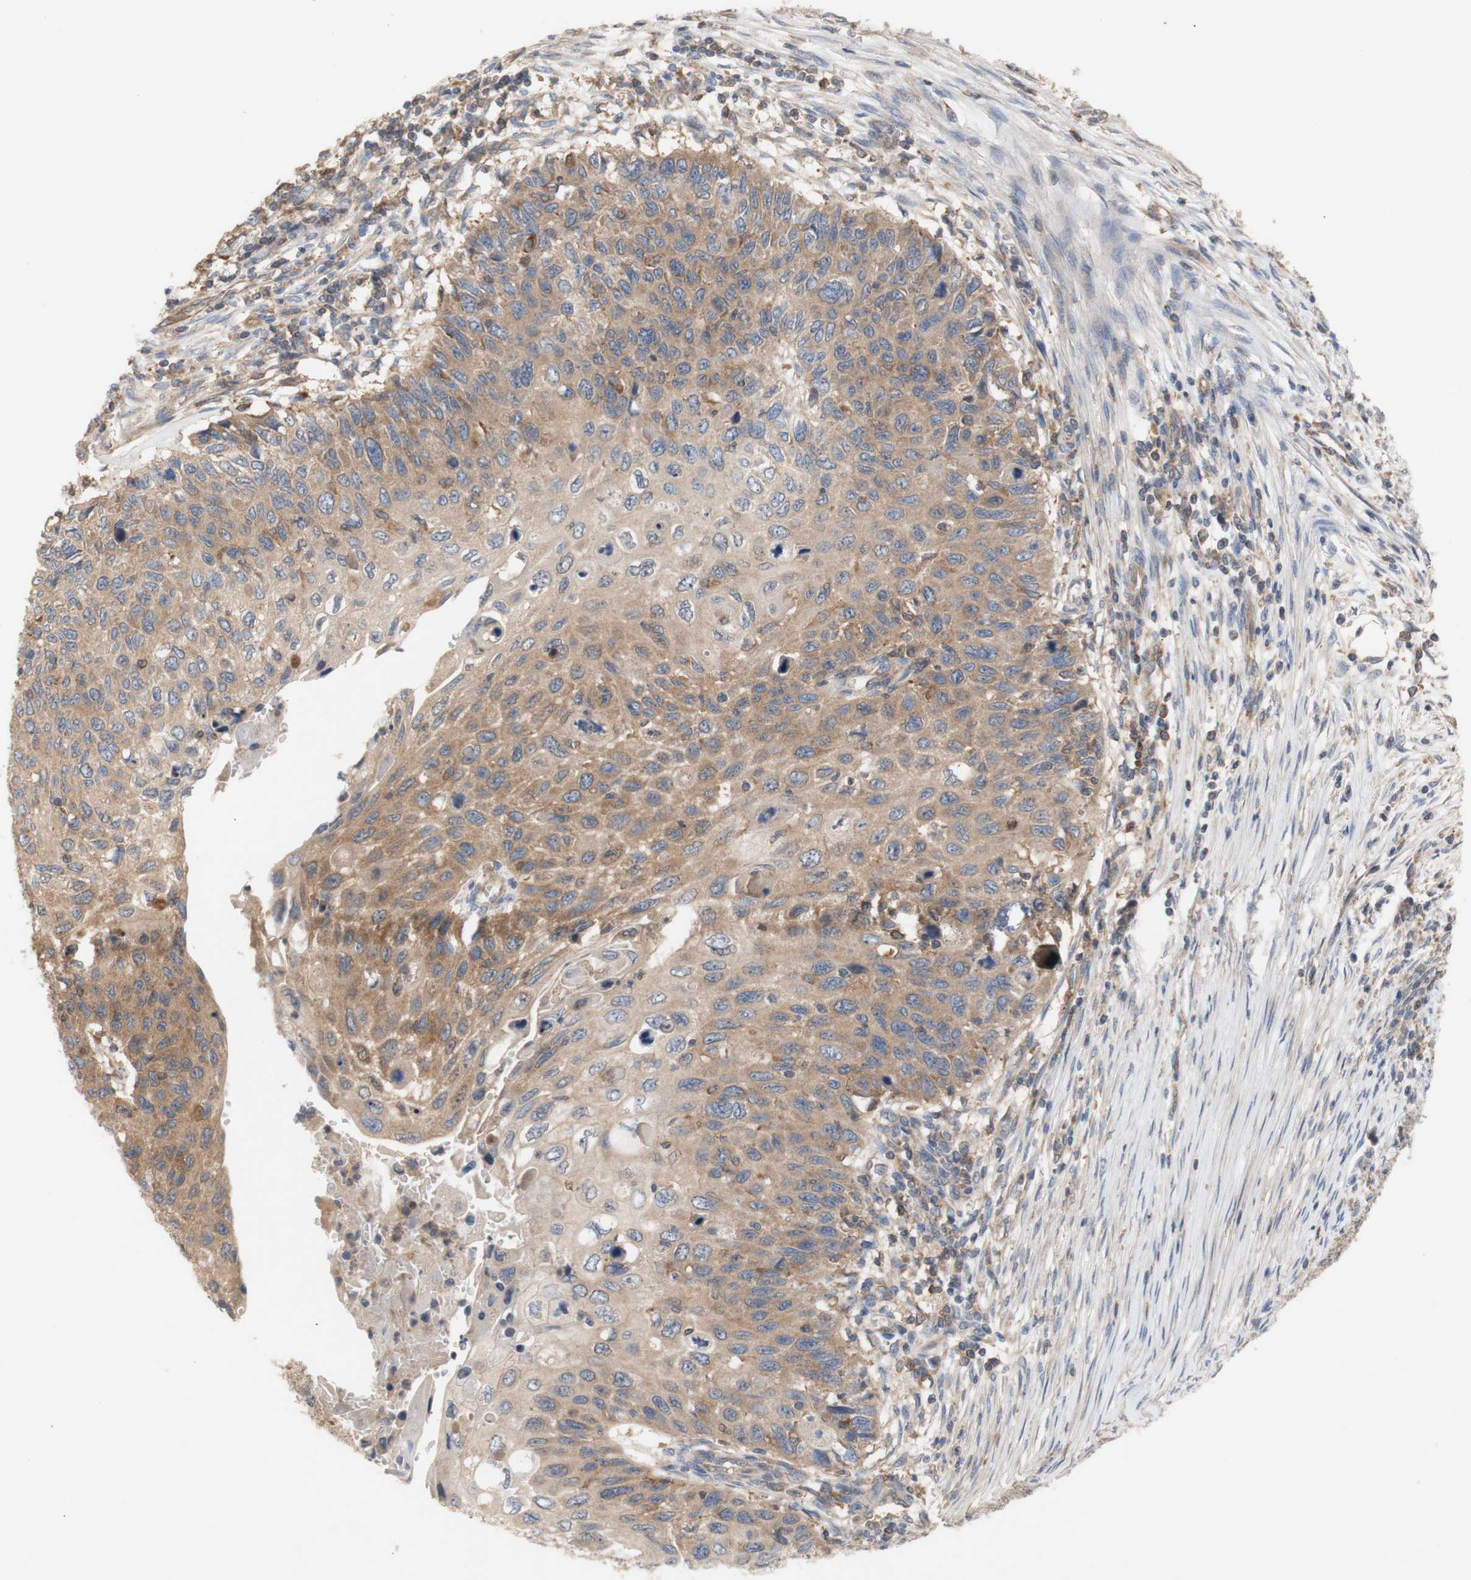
{"staining": {"intensity": "moderate", "quantity": ">75%", "location": "cytoplasmic/membranous"}, "tissue": "cervical cancer", "cell_type": "Tumor cells", "image_type": "cancer", "snomed": [{"axis": "morphology", "description": "Squamous cell carcinoma, NOS"}, {"axis": "topography", "description": "Cervix"}], "caption": "Brown immunohistochemical staining in human cervical cancer demonstrates moderate cytoplasmic/membranous expression in about >75% of tumor cells.", "gene": "IKBKG", "patient": {"sex": "female", "age": 70}}